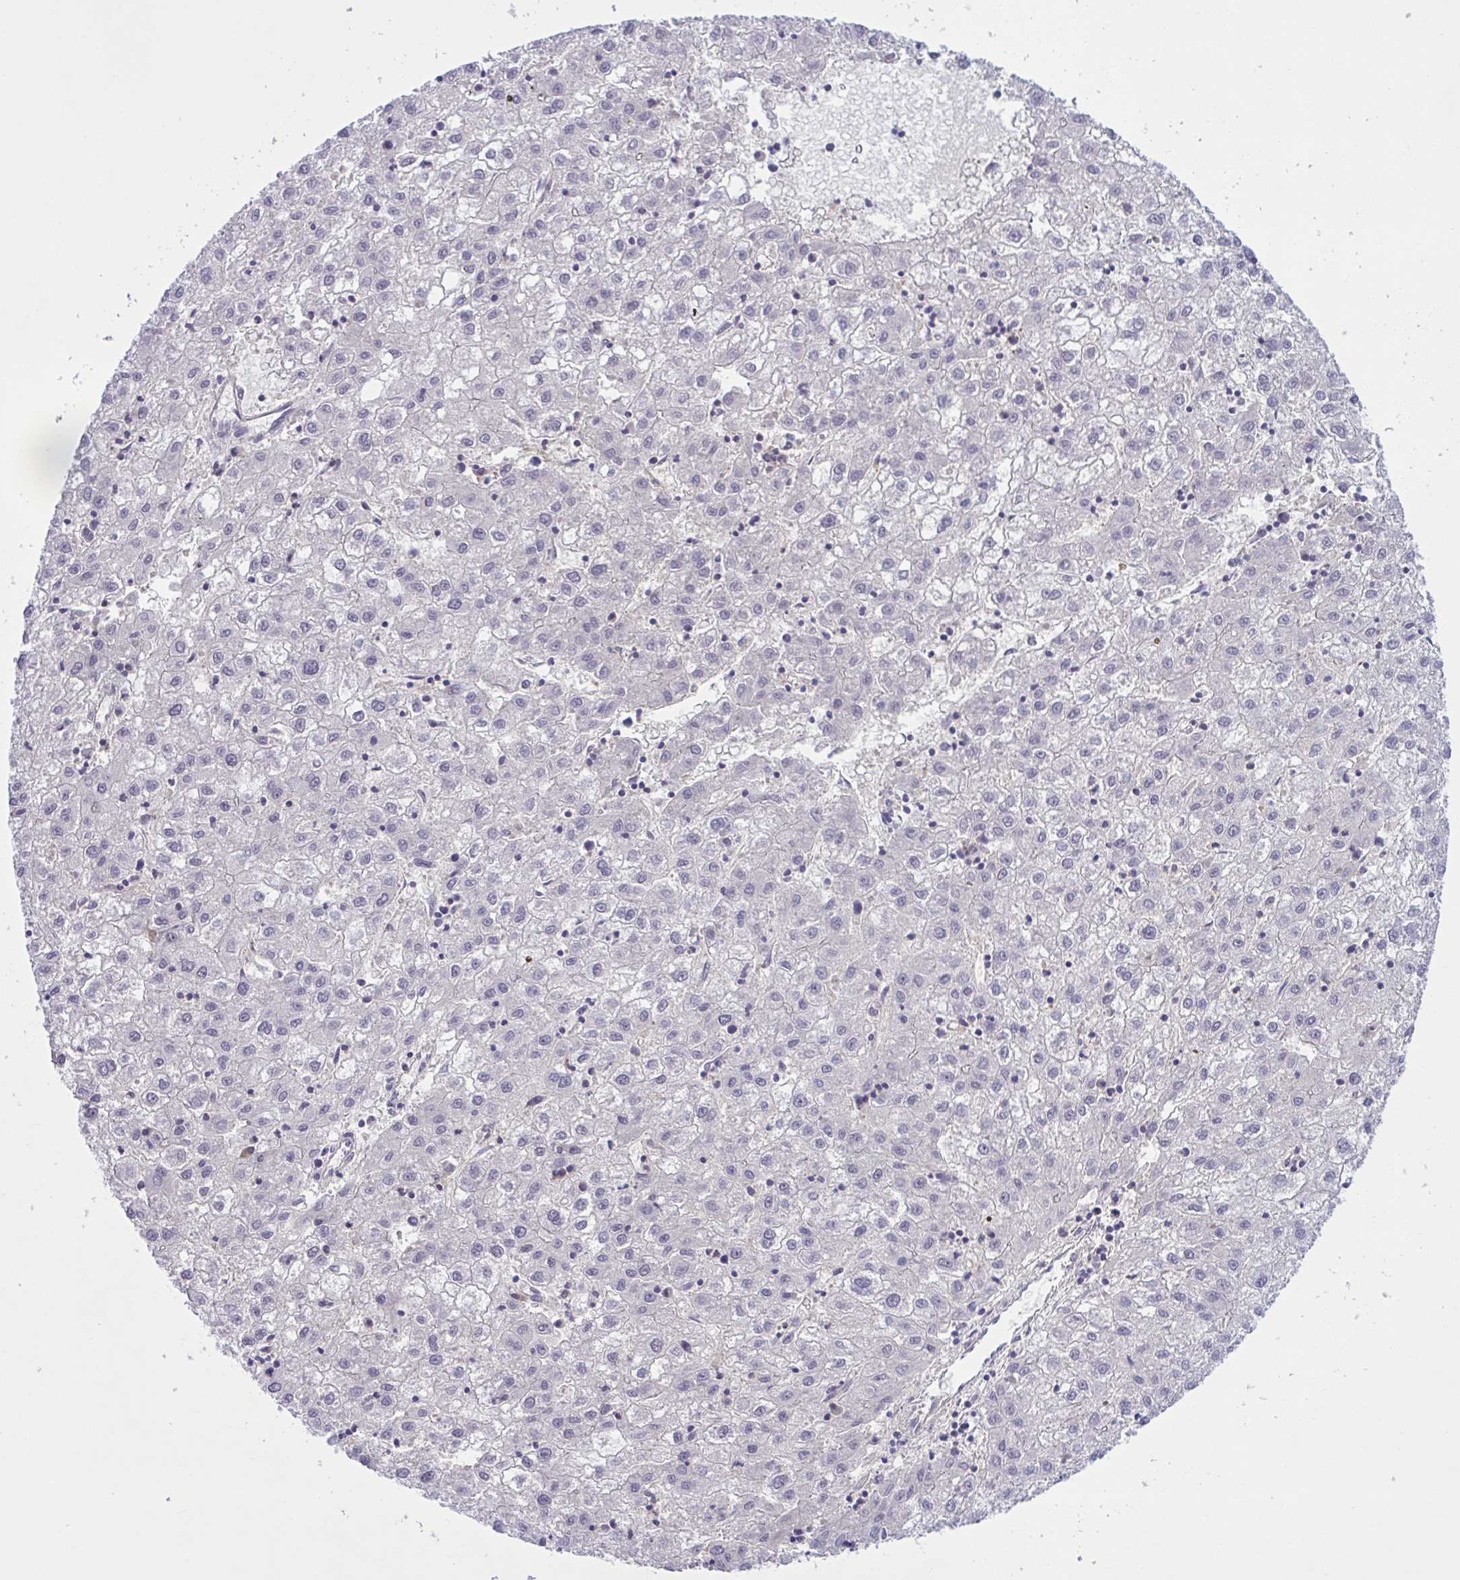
{"staining": {"intensity": "negative", "quantity": "none", "location": "none"}, "tissue": "liver cancer", "cell_type": "Tumor cells", "image_type": "cancer", "snomed": [{"axis": "morphology", "description": "Carcinoma, Hepatocellular, NOS"}, {"axis": "topography", "description": "Liver"}], "caption": "Tumor cells show no significant positivity in hepatocellular carcinoma (liver).", "gene": "TTC7B", "patient": {"sex": "male", "age": 72}}